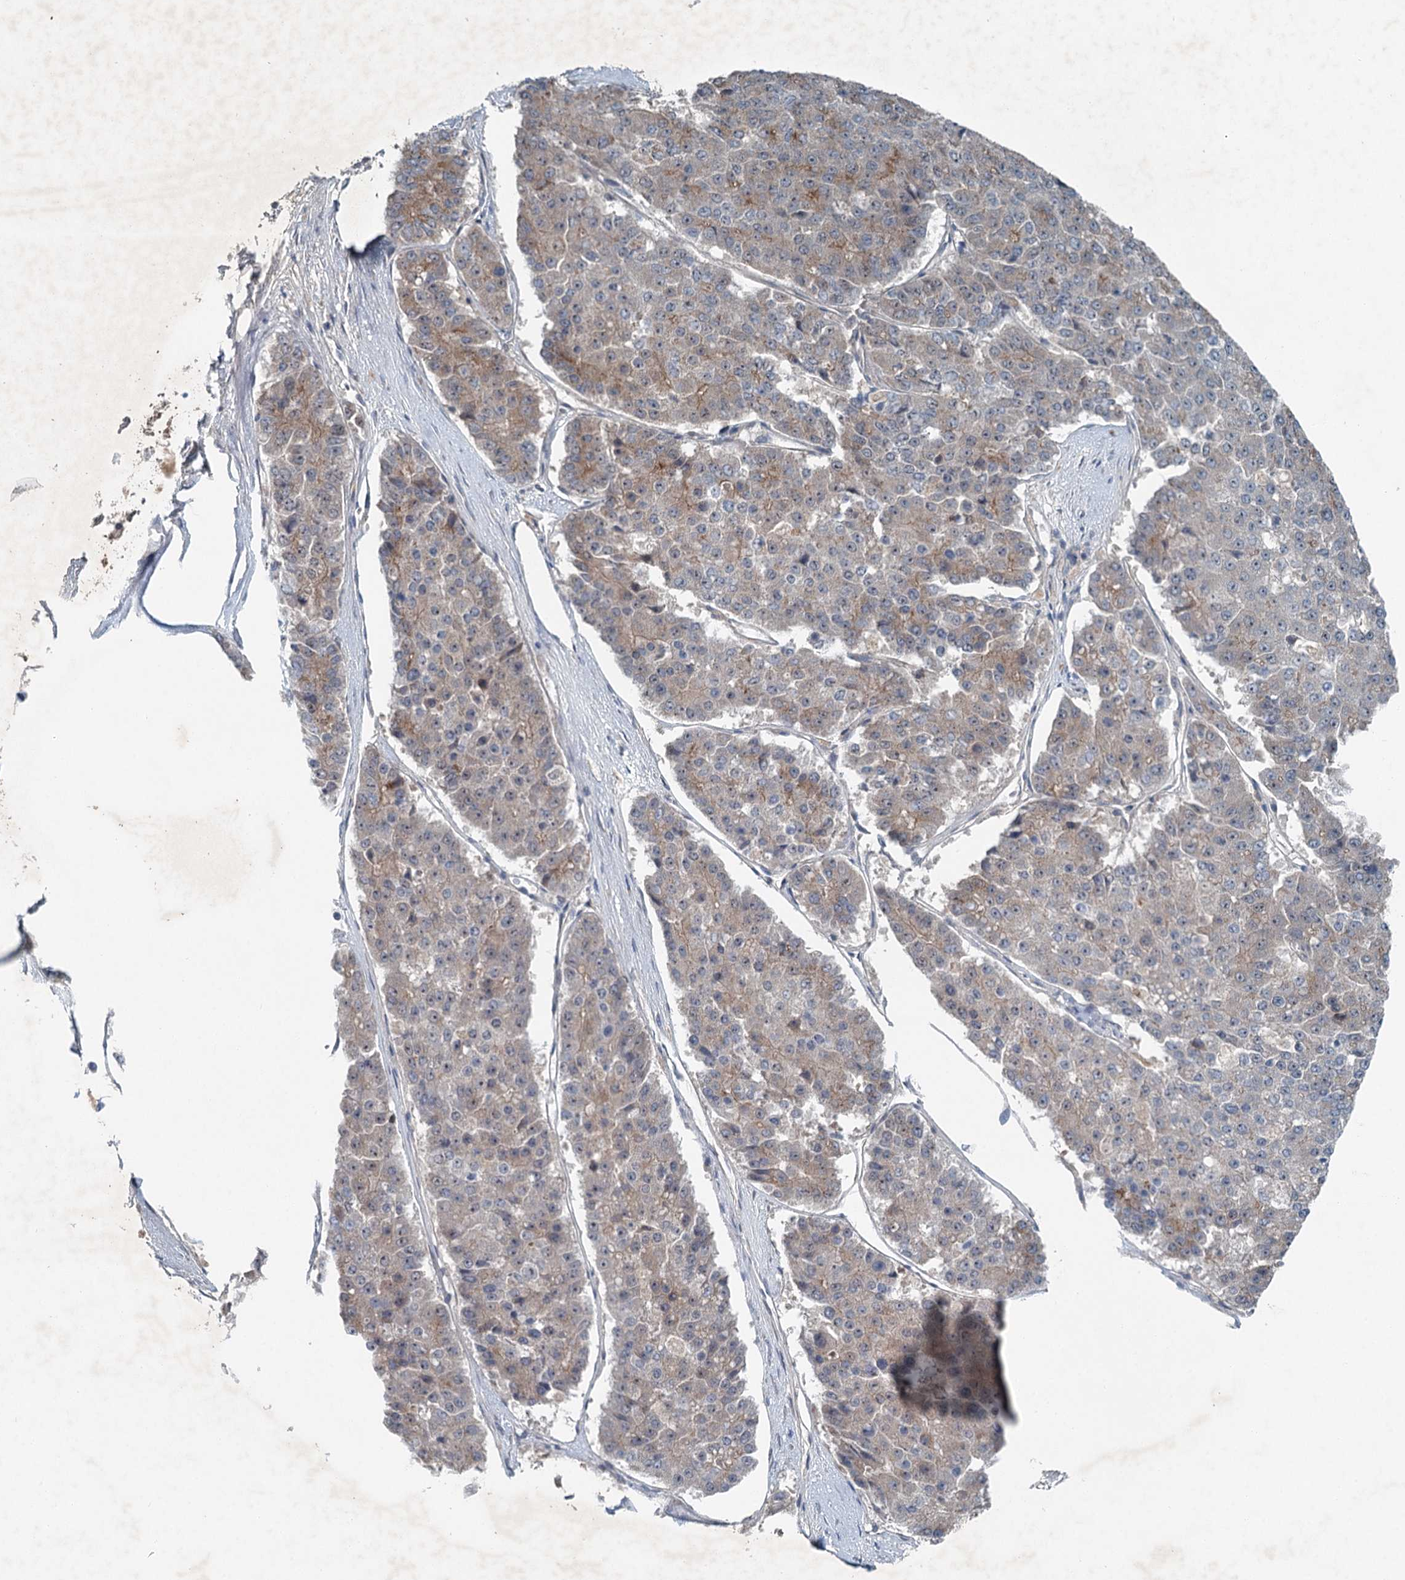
{"staining": {"intensity": "weak", "quantity": "<25%", "location": "cytoplasmic/membranous"}, "tissue": "pancreatic cancer", "cell_type": "Tumor cells", "image_type": "cancer", "snomed": [{"axis": "morphology", "description": "Adenocarcinoma, NOS"}, {"axis": "topography", "description": "Pancreas"}], "caption": "Immunohistochemistry micrograph of human pancreatic cancer (adenocarcinoma) stained for a protein (brown), which reveals no expression in tumor cells.", "gene": "CHCHD5", "patient": {"sex": "male", "age": 50}}